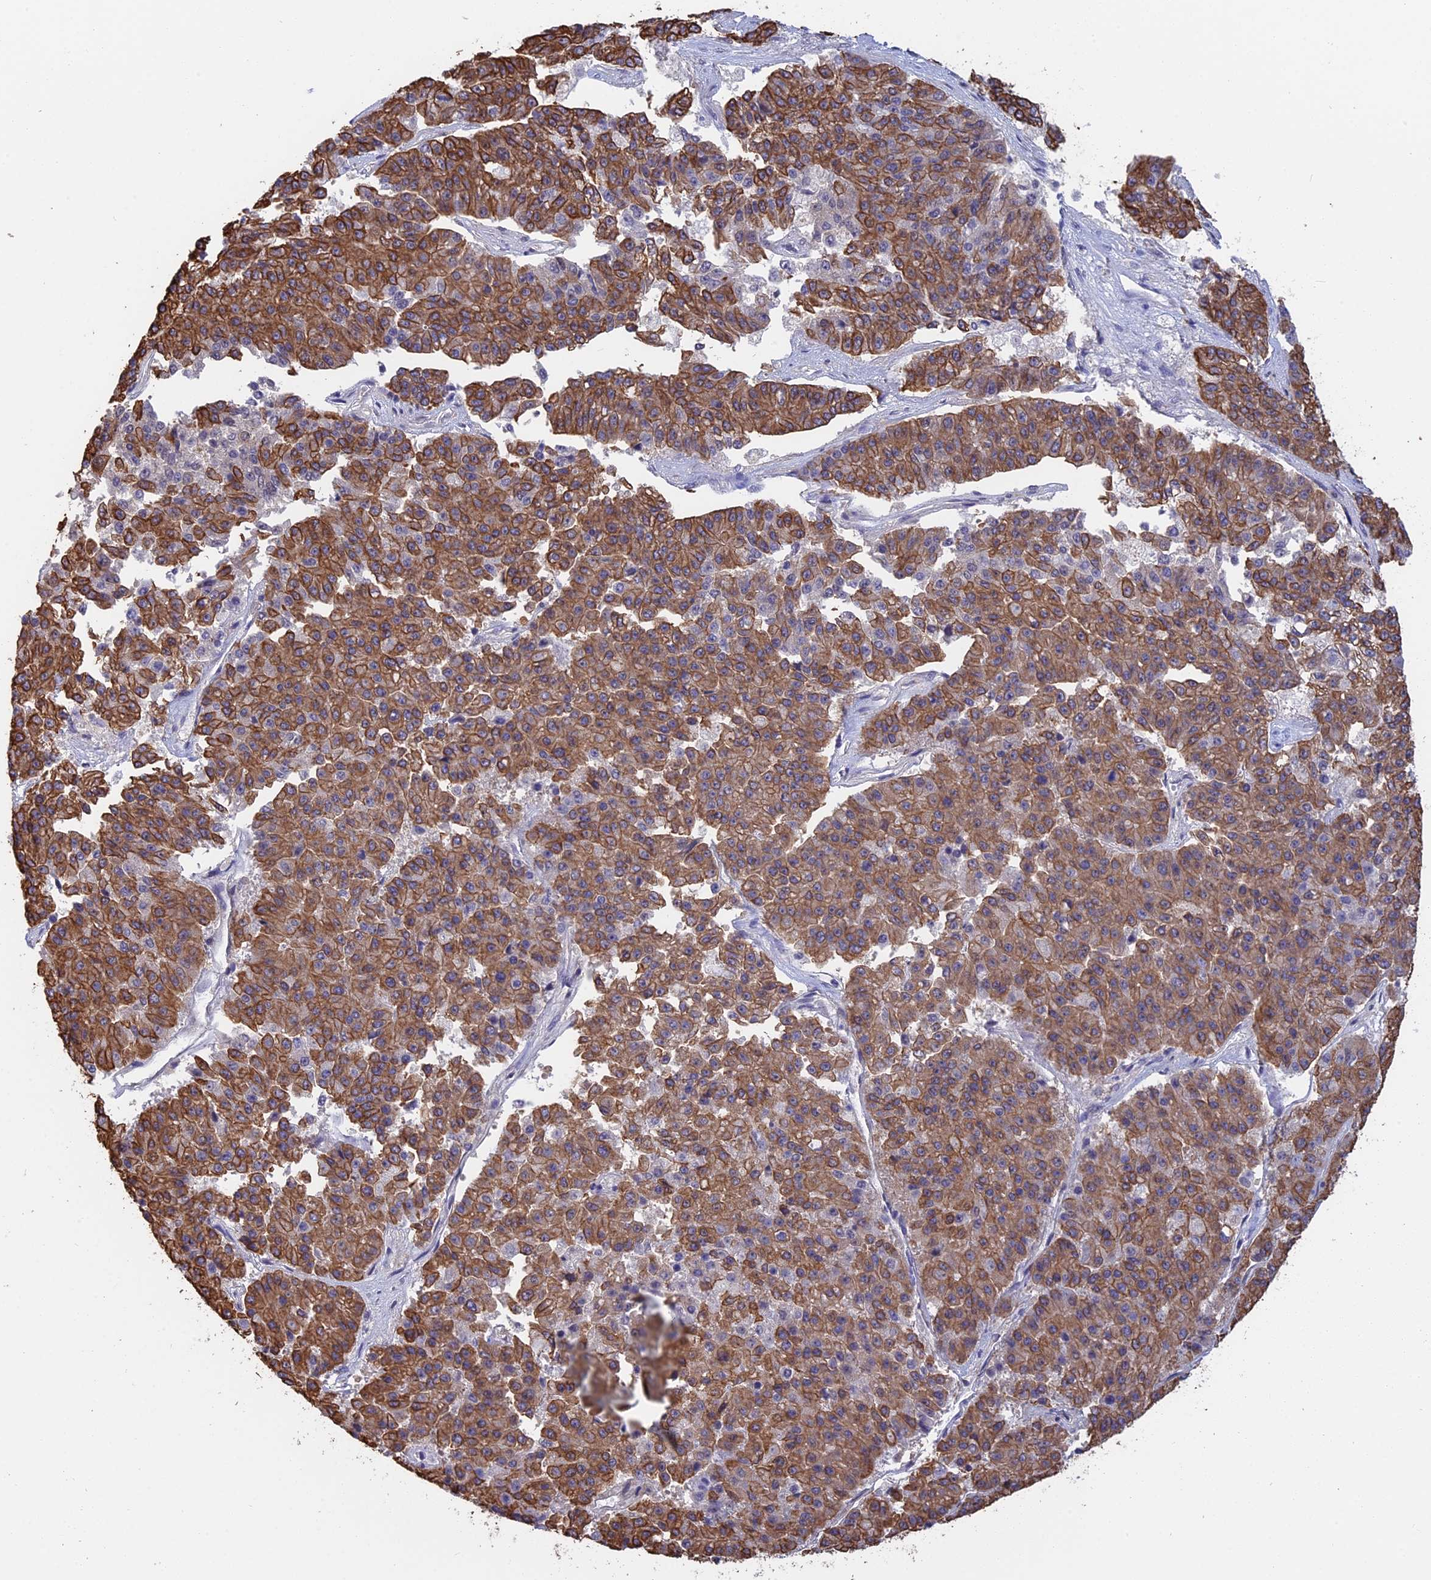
{"staining": {"intensity": "moderate", "quantity": ">75%", "location": "cytoplasmic/membranous"}, "tissue": "pancreatic cancer", "cell_type": "Tumor cells", "image_type": "cancer", "snomed": [{"axis": "morphology", "description": "Adenocarcinoma, NOS"}, {"axis": "topography", "description": "Pancreas"}], "caption": "Protein expression analysis of human adenocarcinoma (pancreatic) reveals moderate cytoplasmic/membranous positivity in approximately >75% of tumor cells.", "gene": "STUB1", "patient": {"sex": "male", "age": 50}}